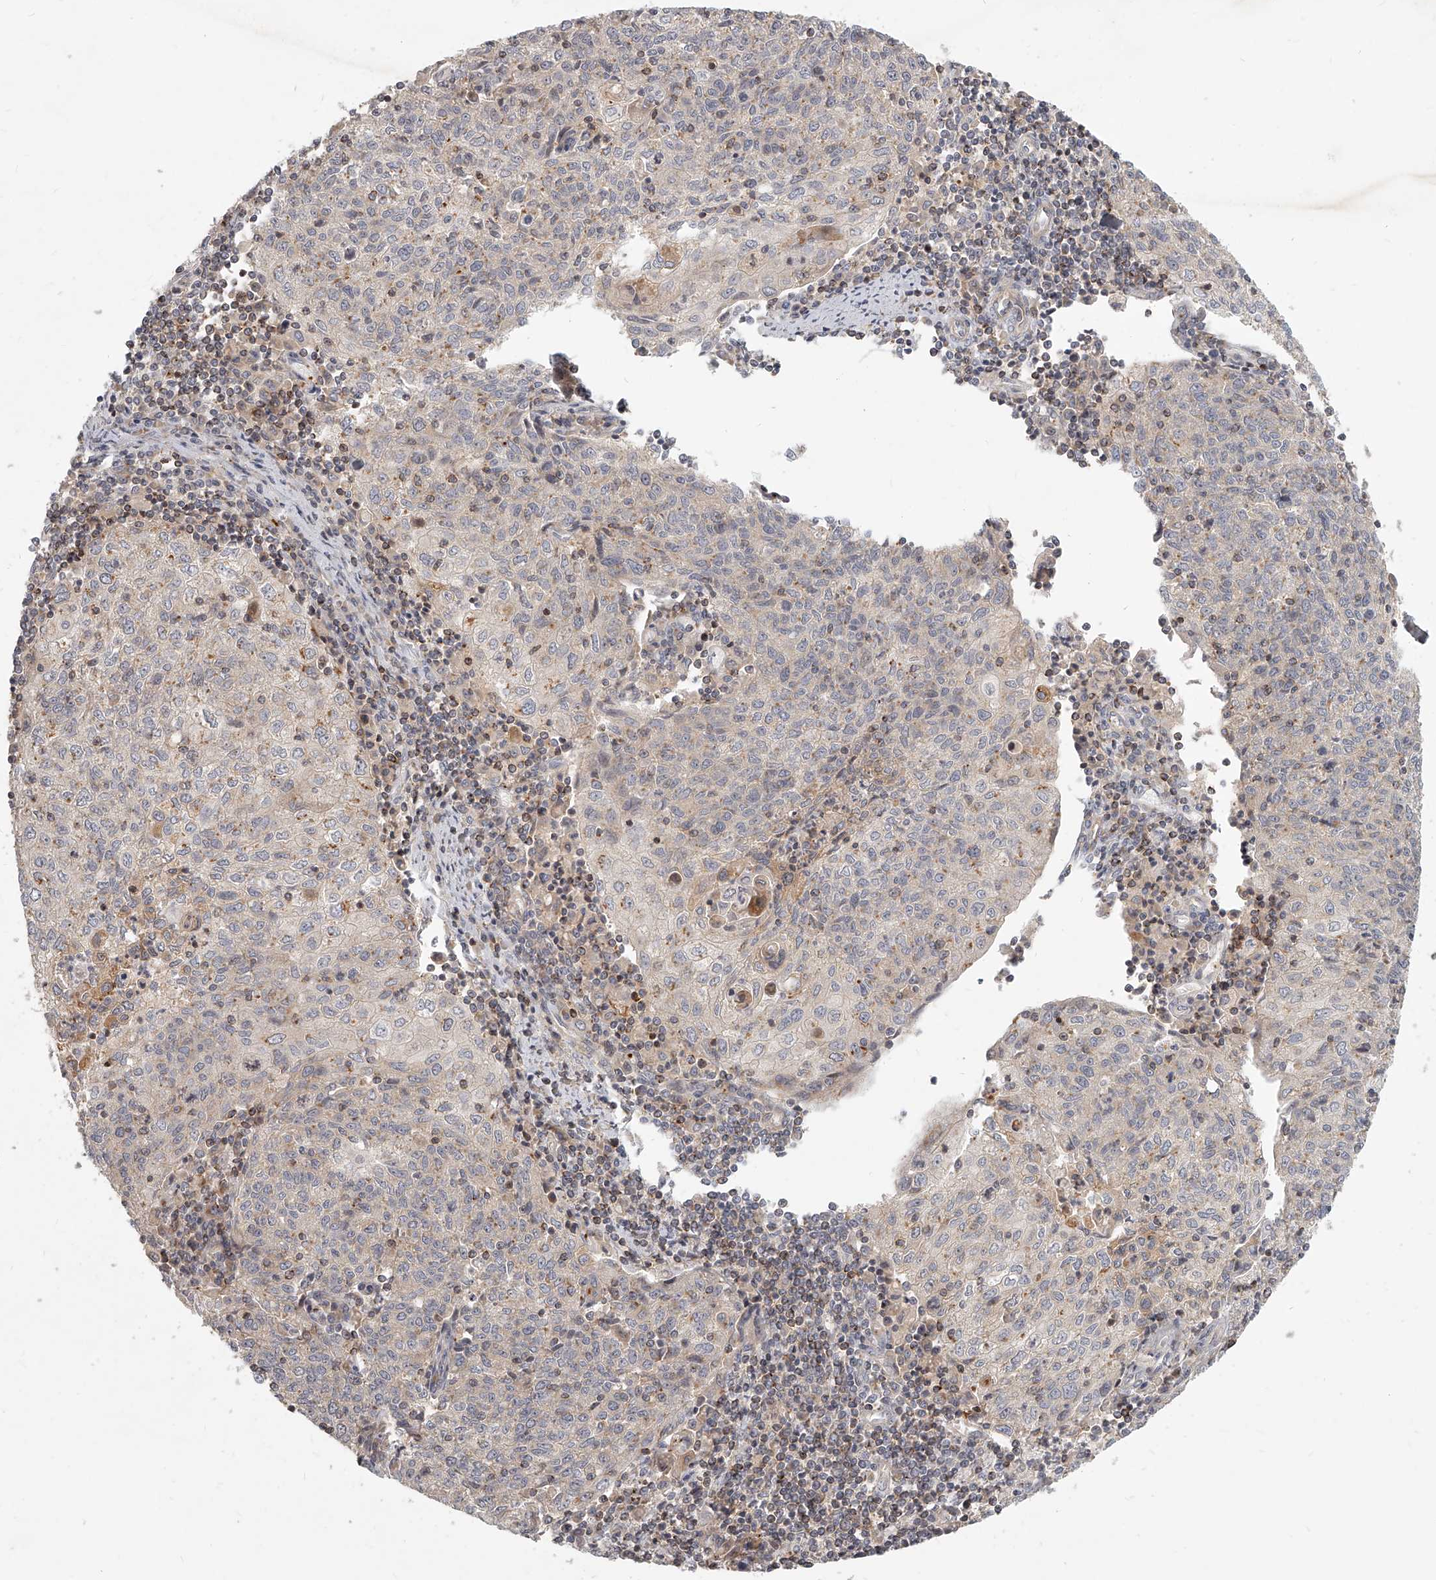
{"staining": {"intensity": "weak", "quantity": "<25%", "location": "cytoplasmic/membranous"}, "tissue": "cervical cancer", "cell_type": "Tumor cells", "image_type": "cancer", "snomed": [{"axis": "morphology", "description": "Squamous cell carcinoma, NOS"}, {"axis": "topography", "description": "Cervix"}], "caption": "This is a histopathology image of immunohistochemistry staining of cervical cancer, which shows no expression in tumor cells.", "gene": "SLC37A1", "patient": {"sex": "female", "age": 48}}